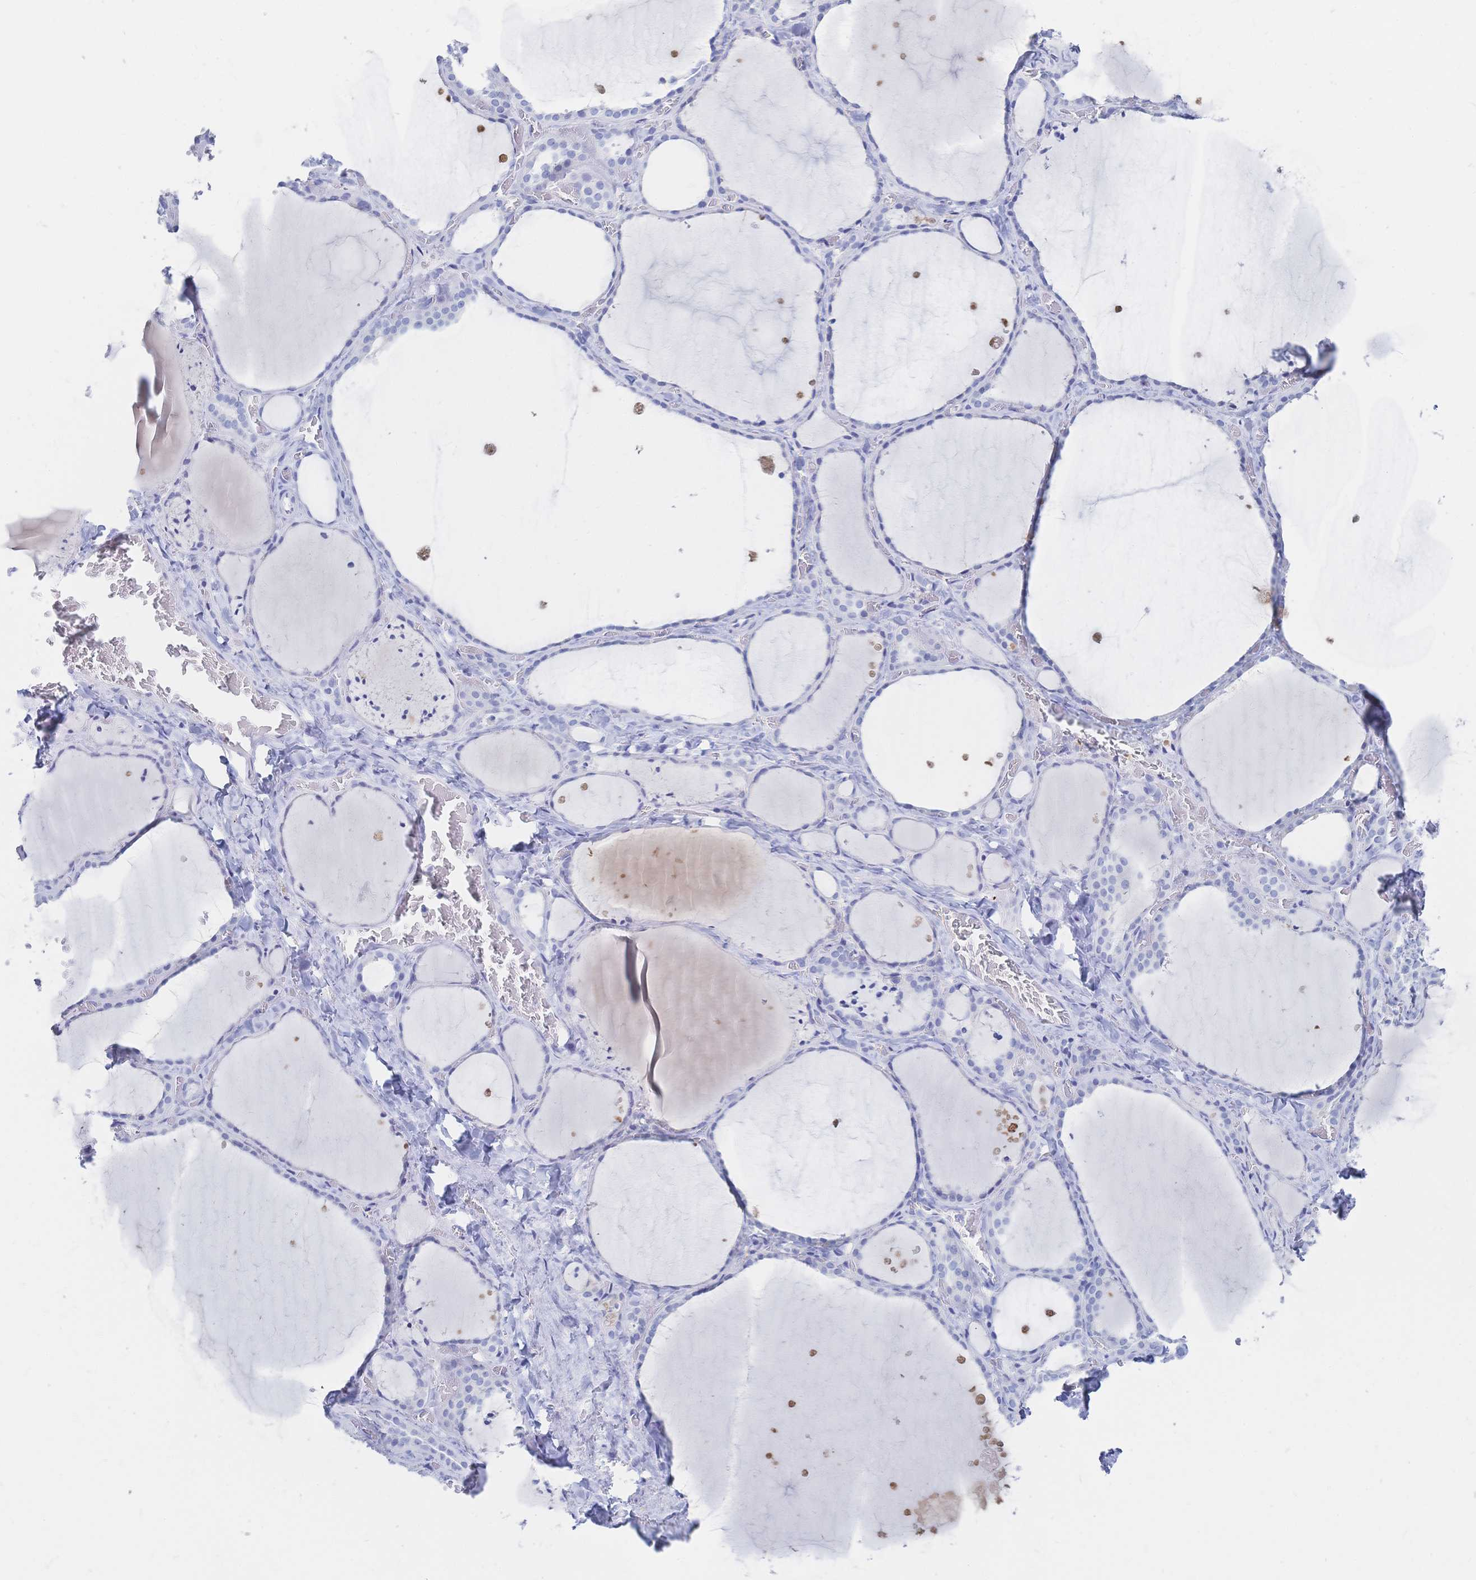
{"staining": {"intensity": "negative", "quantity": "none", "location": "none"}, "tissue": "thyroid gland", "cell_type": "Glandular cells", "image_type": "normal", "snomed": [{"axis": "morphology", "description": "Normal tissue, NOS"}, {"axis": "topography", "description": "Thyroid gland"}], "caption": "This is an immunohistochemistry (IHC) micrograph of unremarkable thyroid gland. There is no staining in glandular cells.", "gene": "IL2RB", "patient": {"sex": "female", "age": 36}}